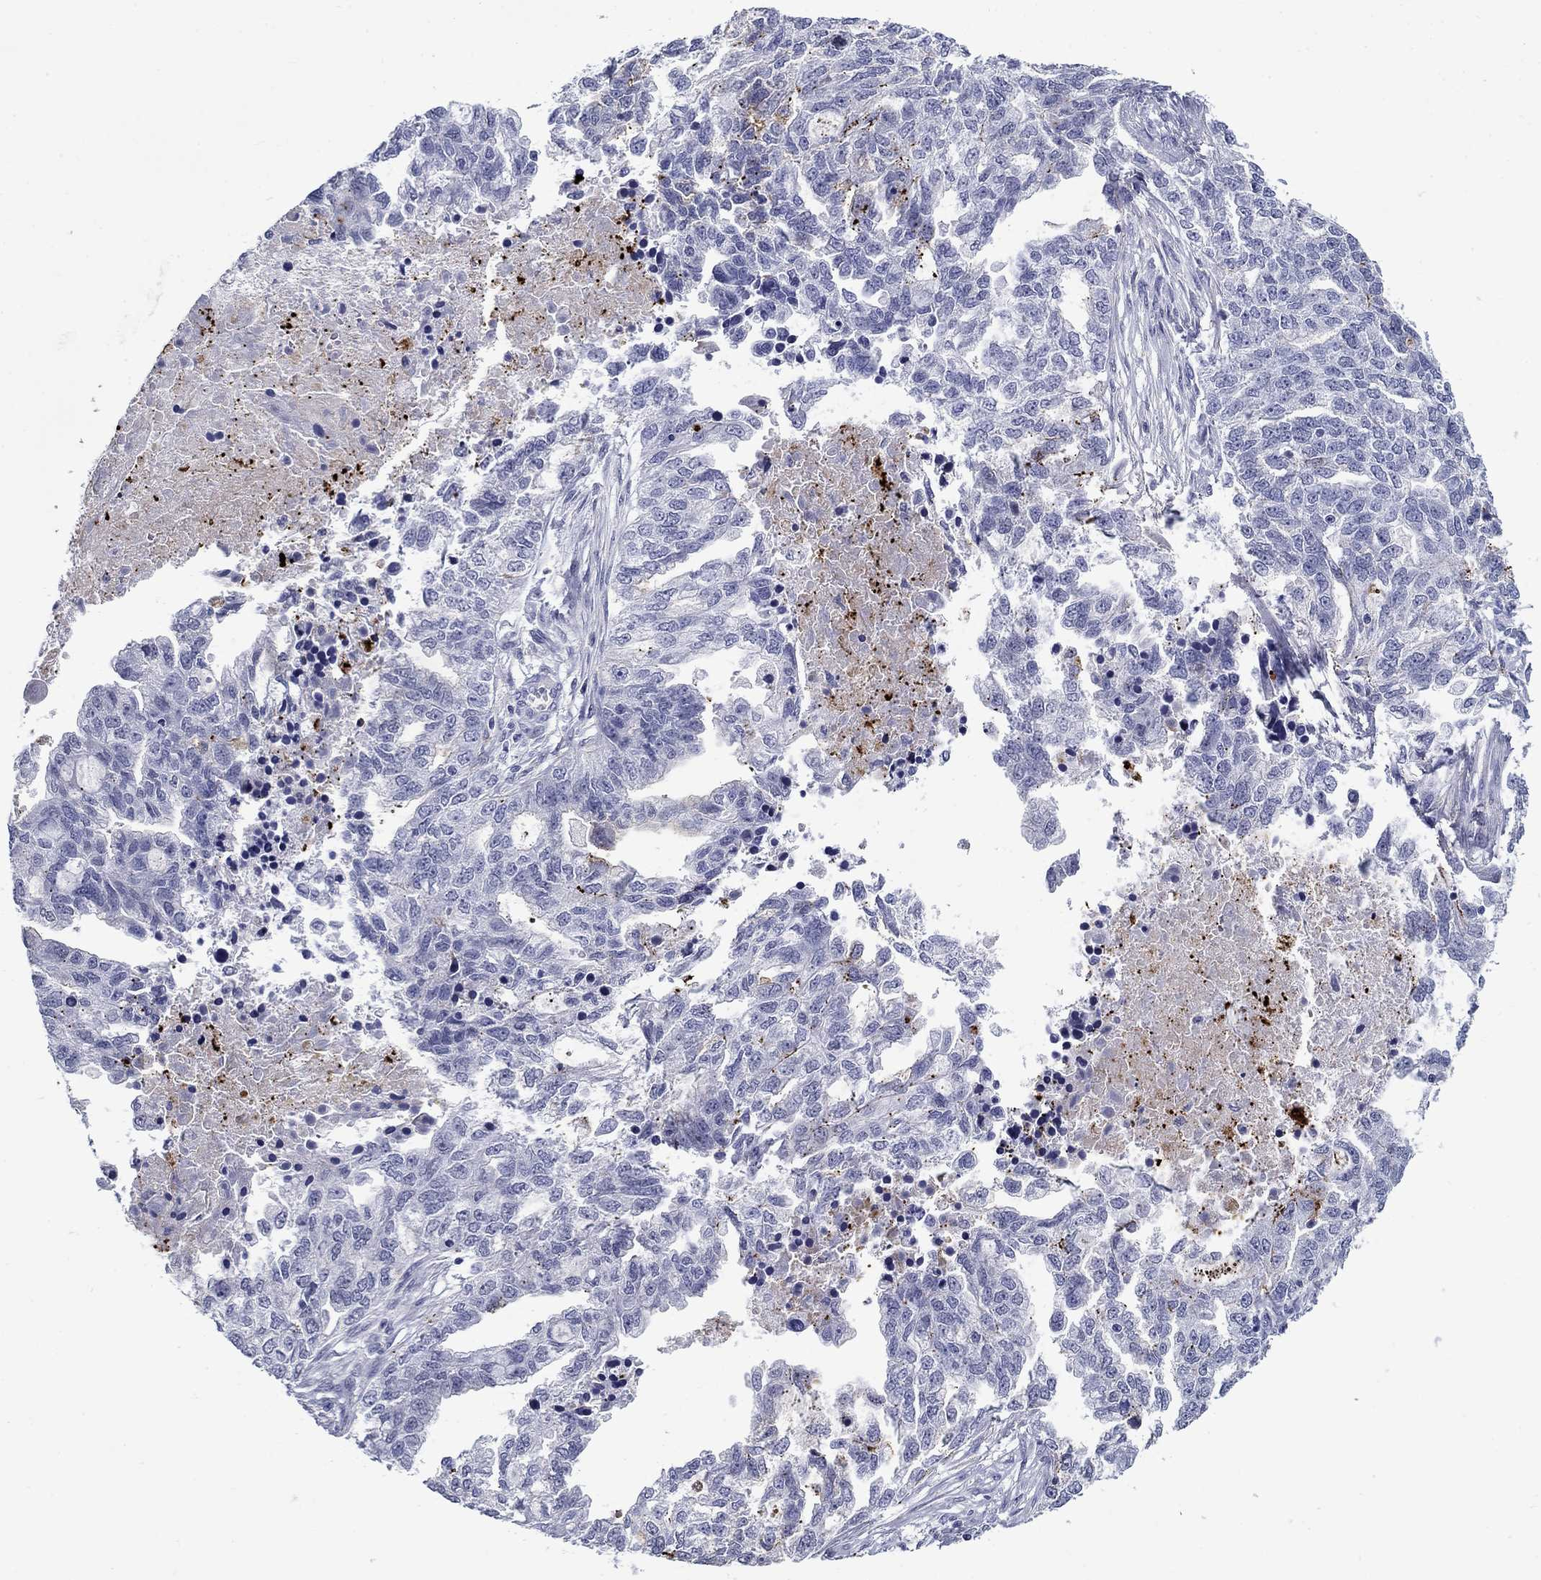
{"staining": {"intensity": "negative", "quantity": "none", "location": "none"}, "tissue": "ovarian cancer", "cell_type": "Tumor cells", "image_type": "cancer", "snomed": [{"axis": "morphology", "description": "Cystadenocarcinoma, serous, NOS"}, {"axis": "topography", "description": "Ovary"}], "caption": "Immunohistochemistry (IHC) histopathology image of human serous cystadenocarcinoma (ovarian) stained for a protein (brown), which shows no expression in tumor cells.", "gene": "C4orf19", "patient": {"sex": "female", "age": 51}}